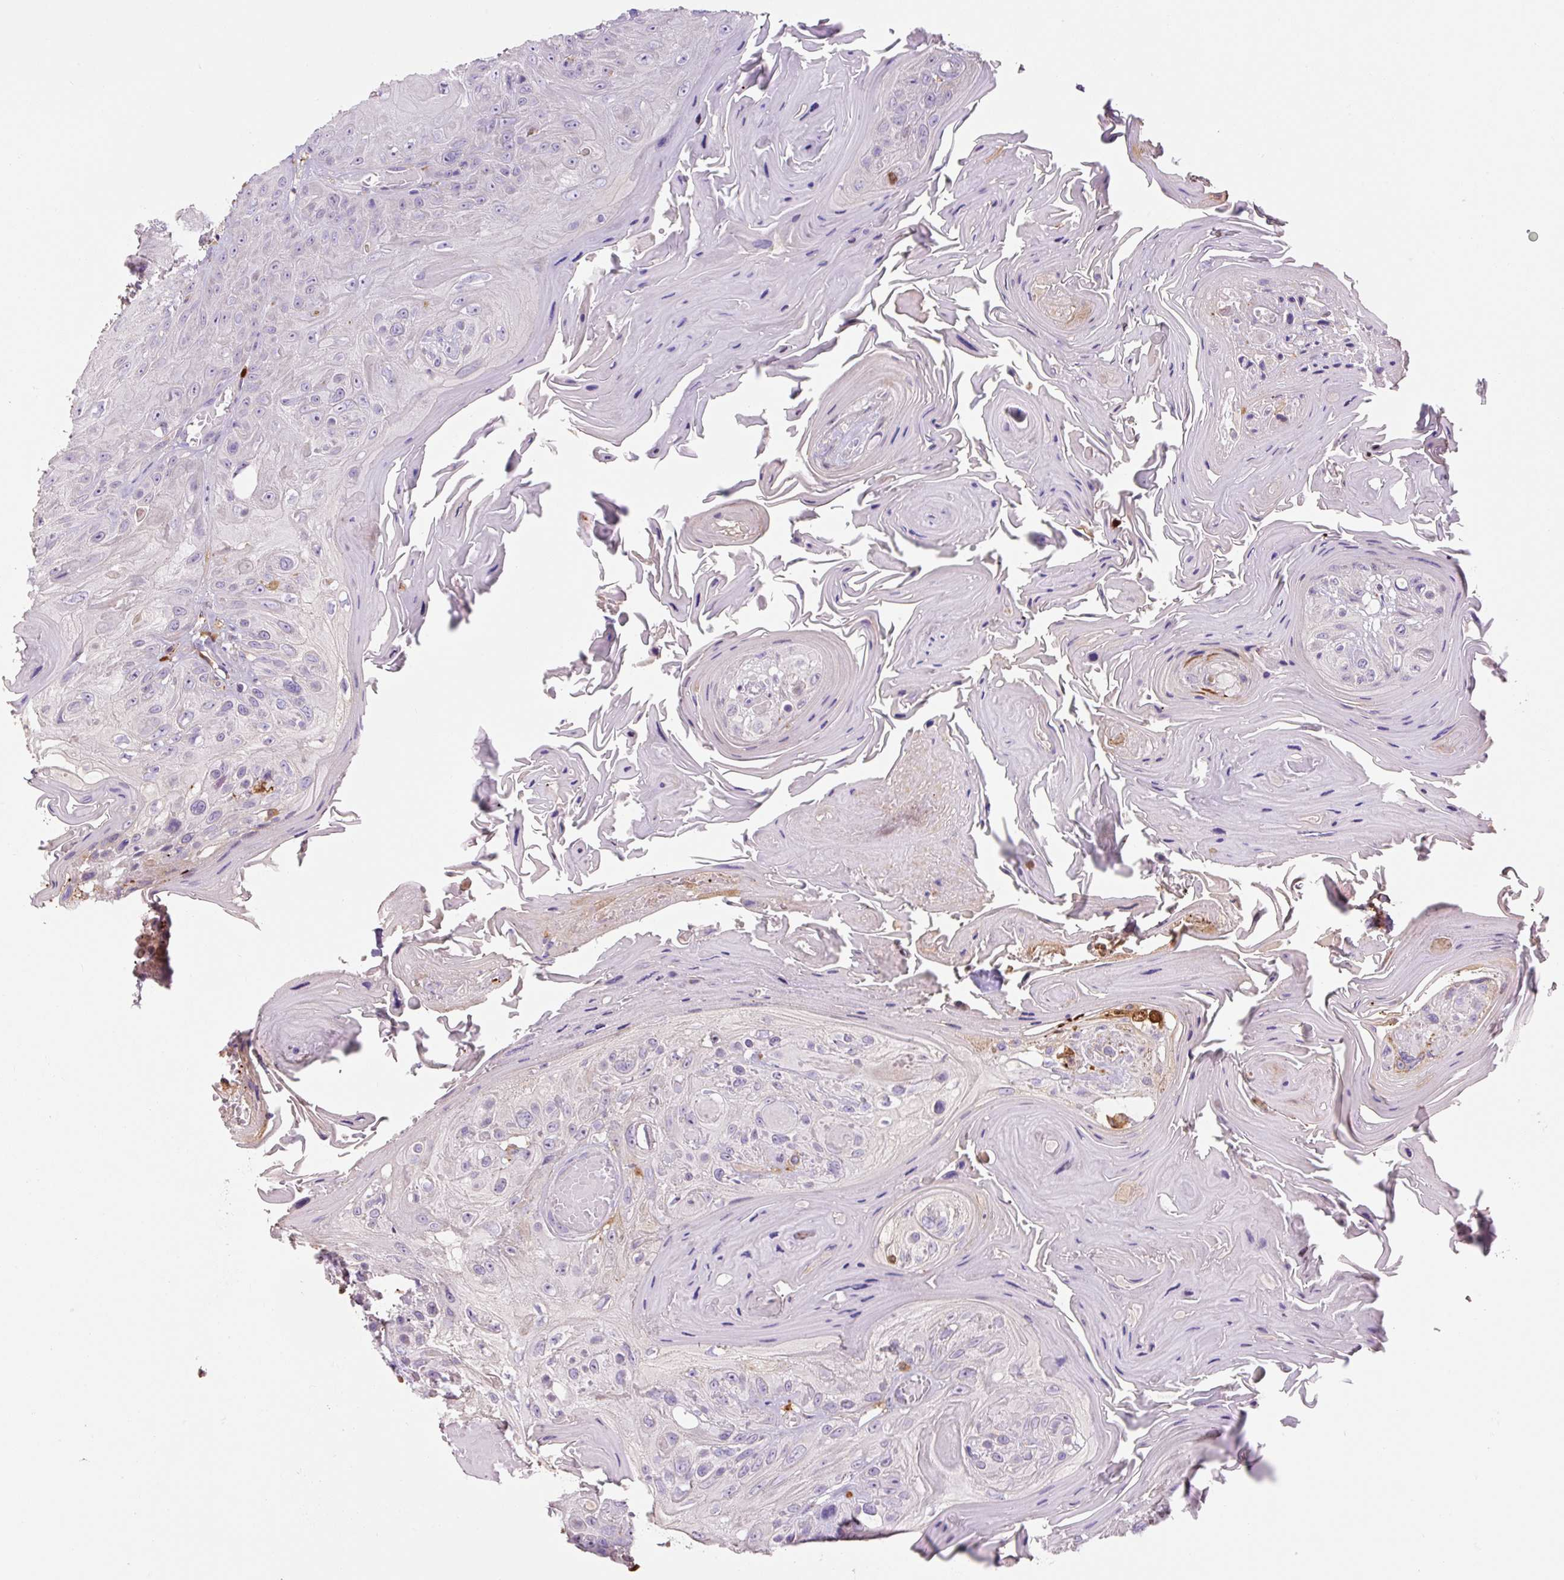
{"staining": {"intensity": "negative", "quantity": "none", "location": "none"}, "tissue": "head and neck cancer", "cell_type": "Tumor cells", "image_type": "cancer", "snomed": [{"axis": "morphology", "description": "Squamous cell carcinoma, NOS"}, {"axis": "topography", "description": "Head-Neck"}], "caption": "Protein analysis of squamous cell carcinoma (head and neck) shows no significant positivity in tumor cells. The staining is performed using DAB brown chromogen with nuclei counter-stained in using hematoxylin.", "gene": "FUT10", "patient": {"sex": "female", "age": 59}}